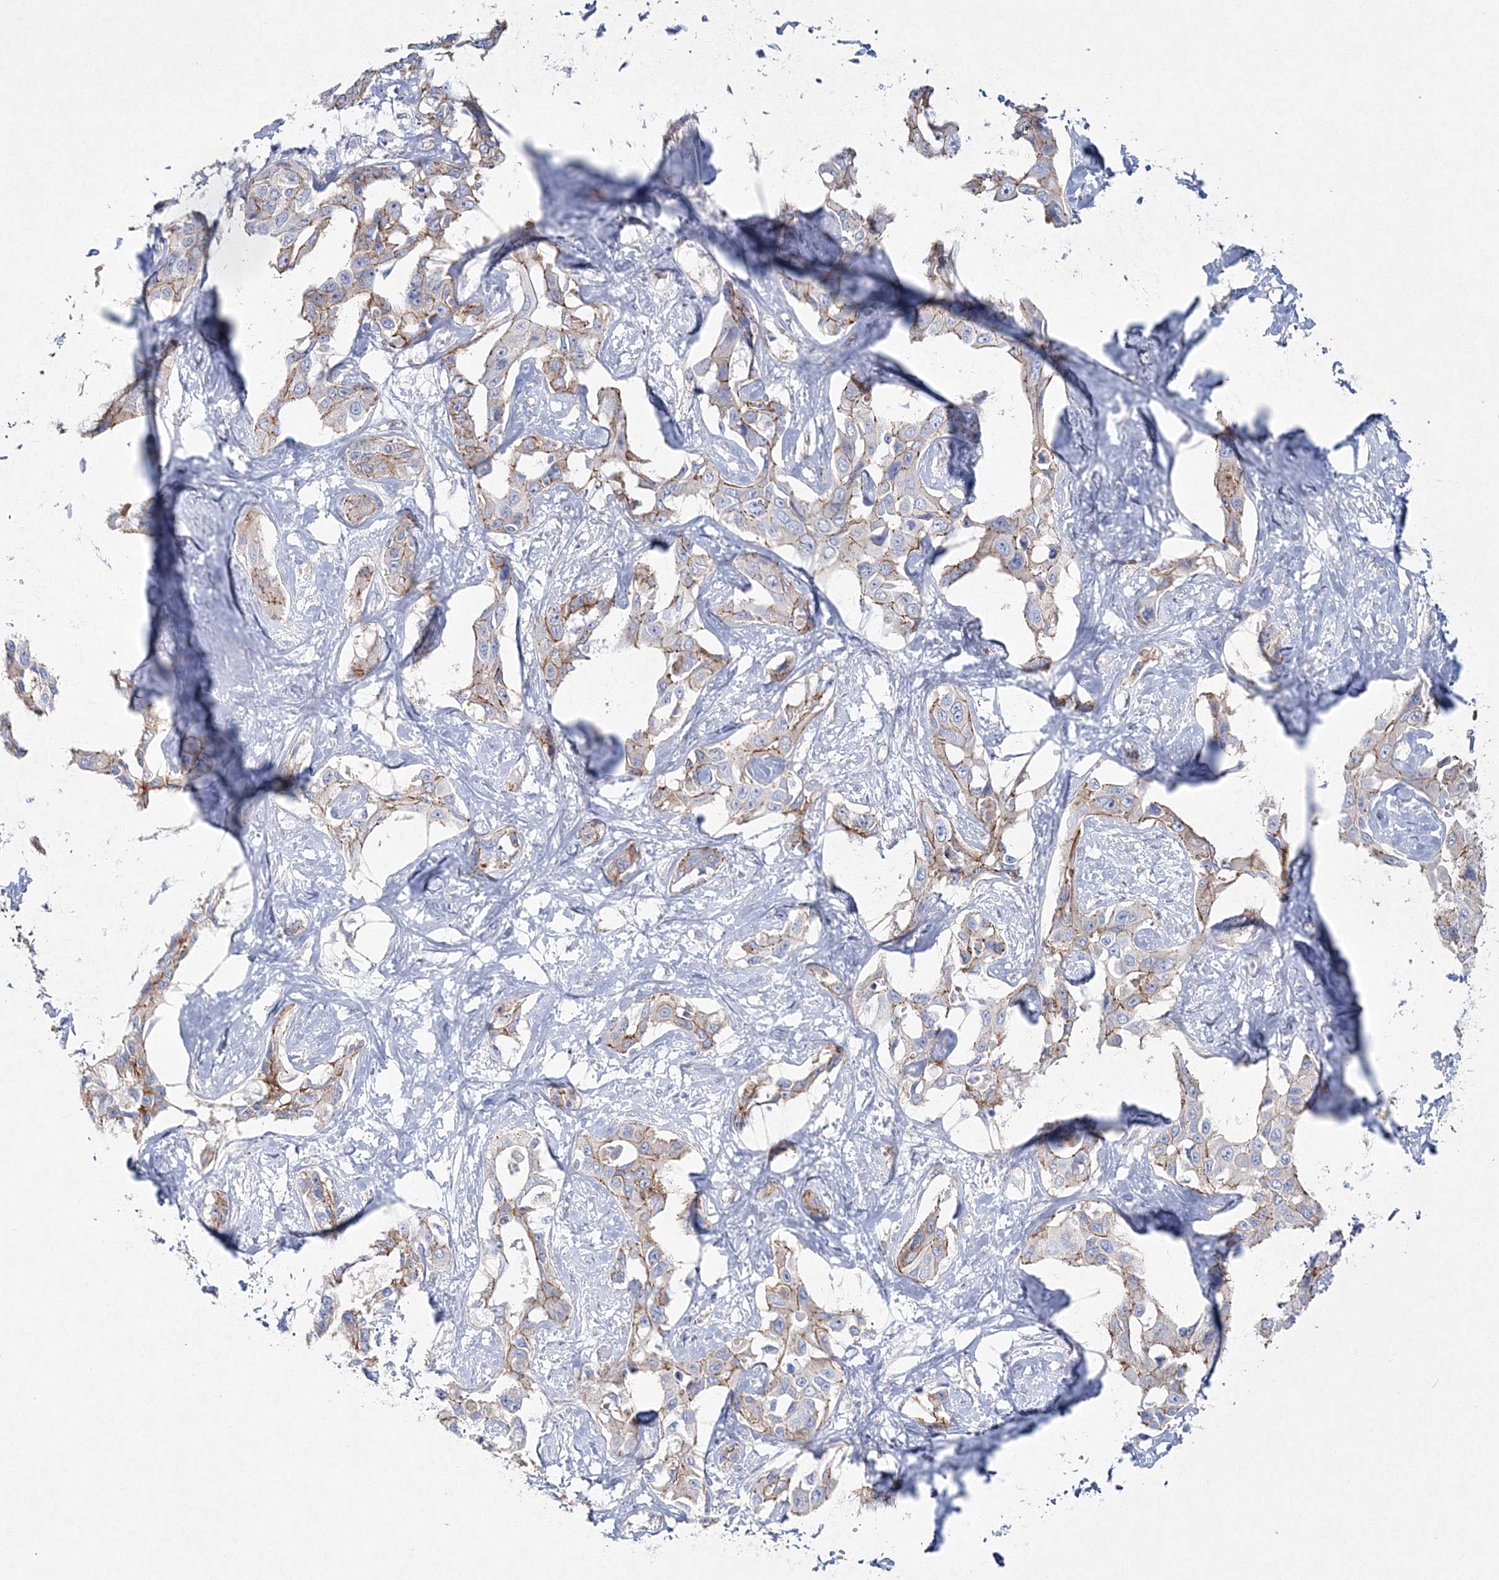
{"staining": {"intensity": "moderate", "quantity": ">75%", "location": "cytoplasmic/membranous"}, "tissue": "liver cancer", "cell_type": "Tumor cells", "image_type": "cancer", "snomed": [{"axis": "morphology", "description": "Cholangiocarcinoma"}, {"axis": "topography", "description": "Liver"}], "caption": "High-magnification brightfield microscopy of liver cholangiocarcinoma stained with DAB (3,3'-diaminobenzidine) (brown) and counterstained with hematoxylin (blue). tumor cells exhibit moderate cytoplasmic/membranous staining is appreciated in approximately>75% of cells.", "gene": "NAA40", "patient": {"sex": "male", "age": 59}}